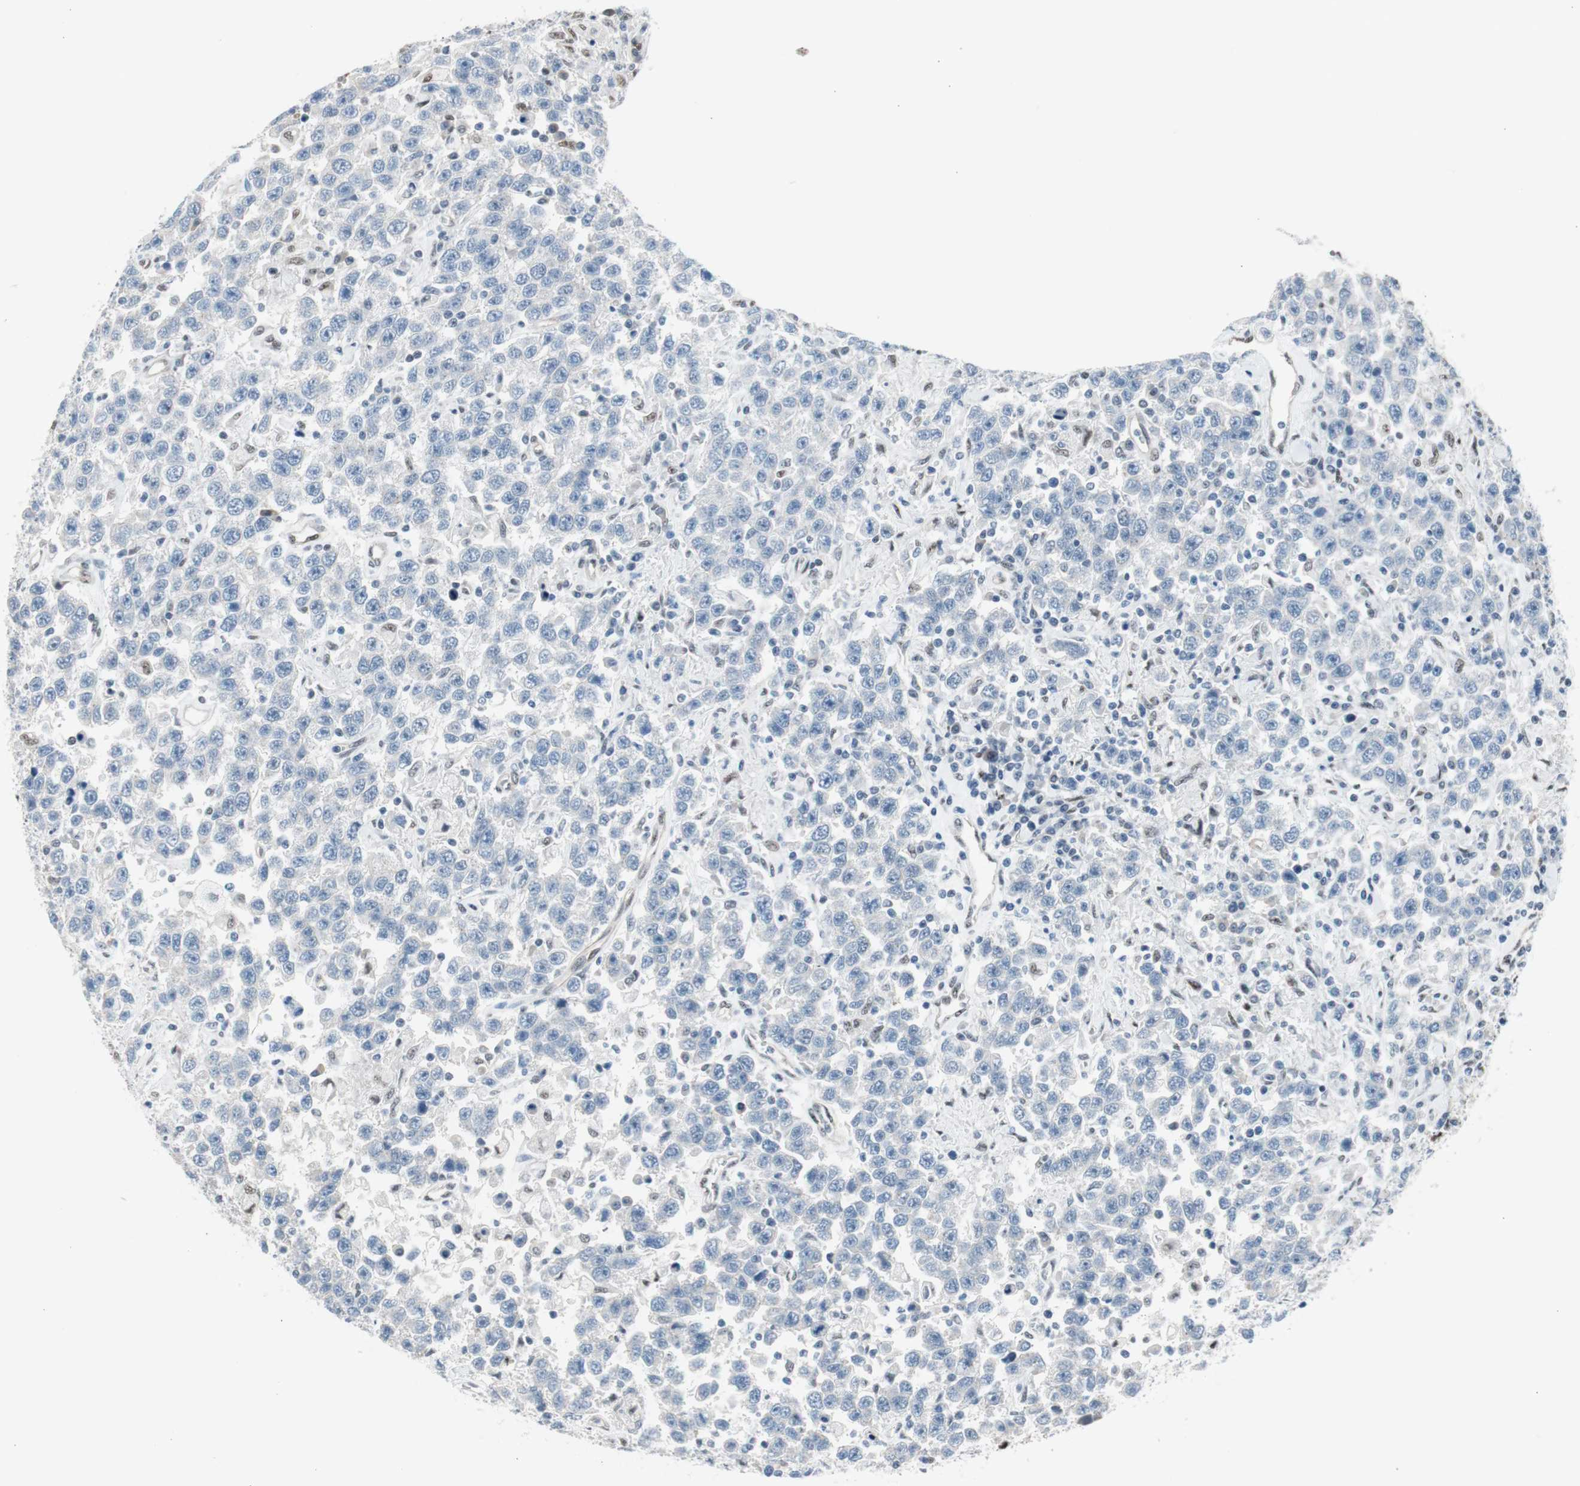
{"staining": {"intensity": "negative", "quantity": "none", "location": "none"}, "tissue": "testis cancer", "cell_type": "Tumor cells", "image_type": "cancer", "snomed": [{"axis": "morphology", "description": "Seminoma, NOS"}, {"axis": "topography", "description": "Testis"}], "caption": "Tumor cells are negative for brown protein staining in testis seminoma.", "gene": "PML", "patient": {"sex": "male", "age": 41}}